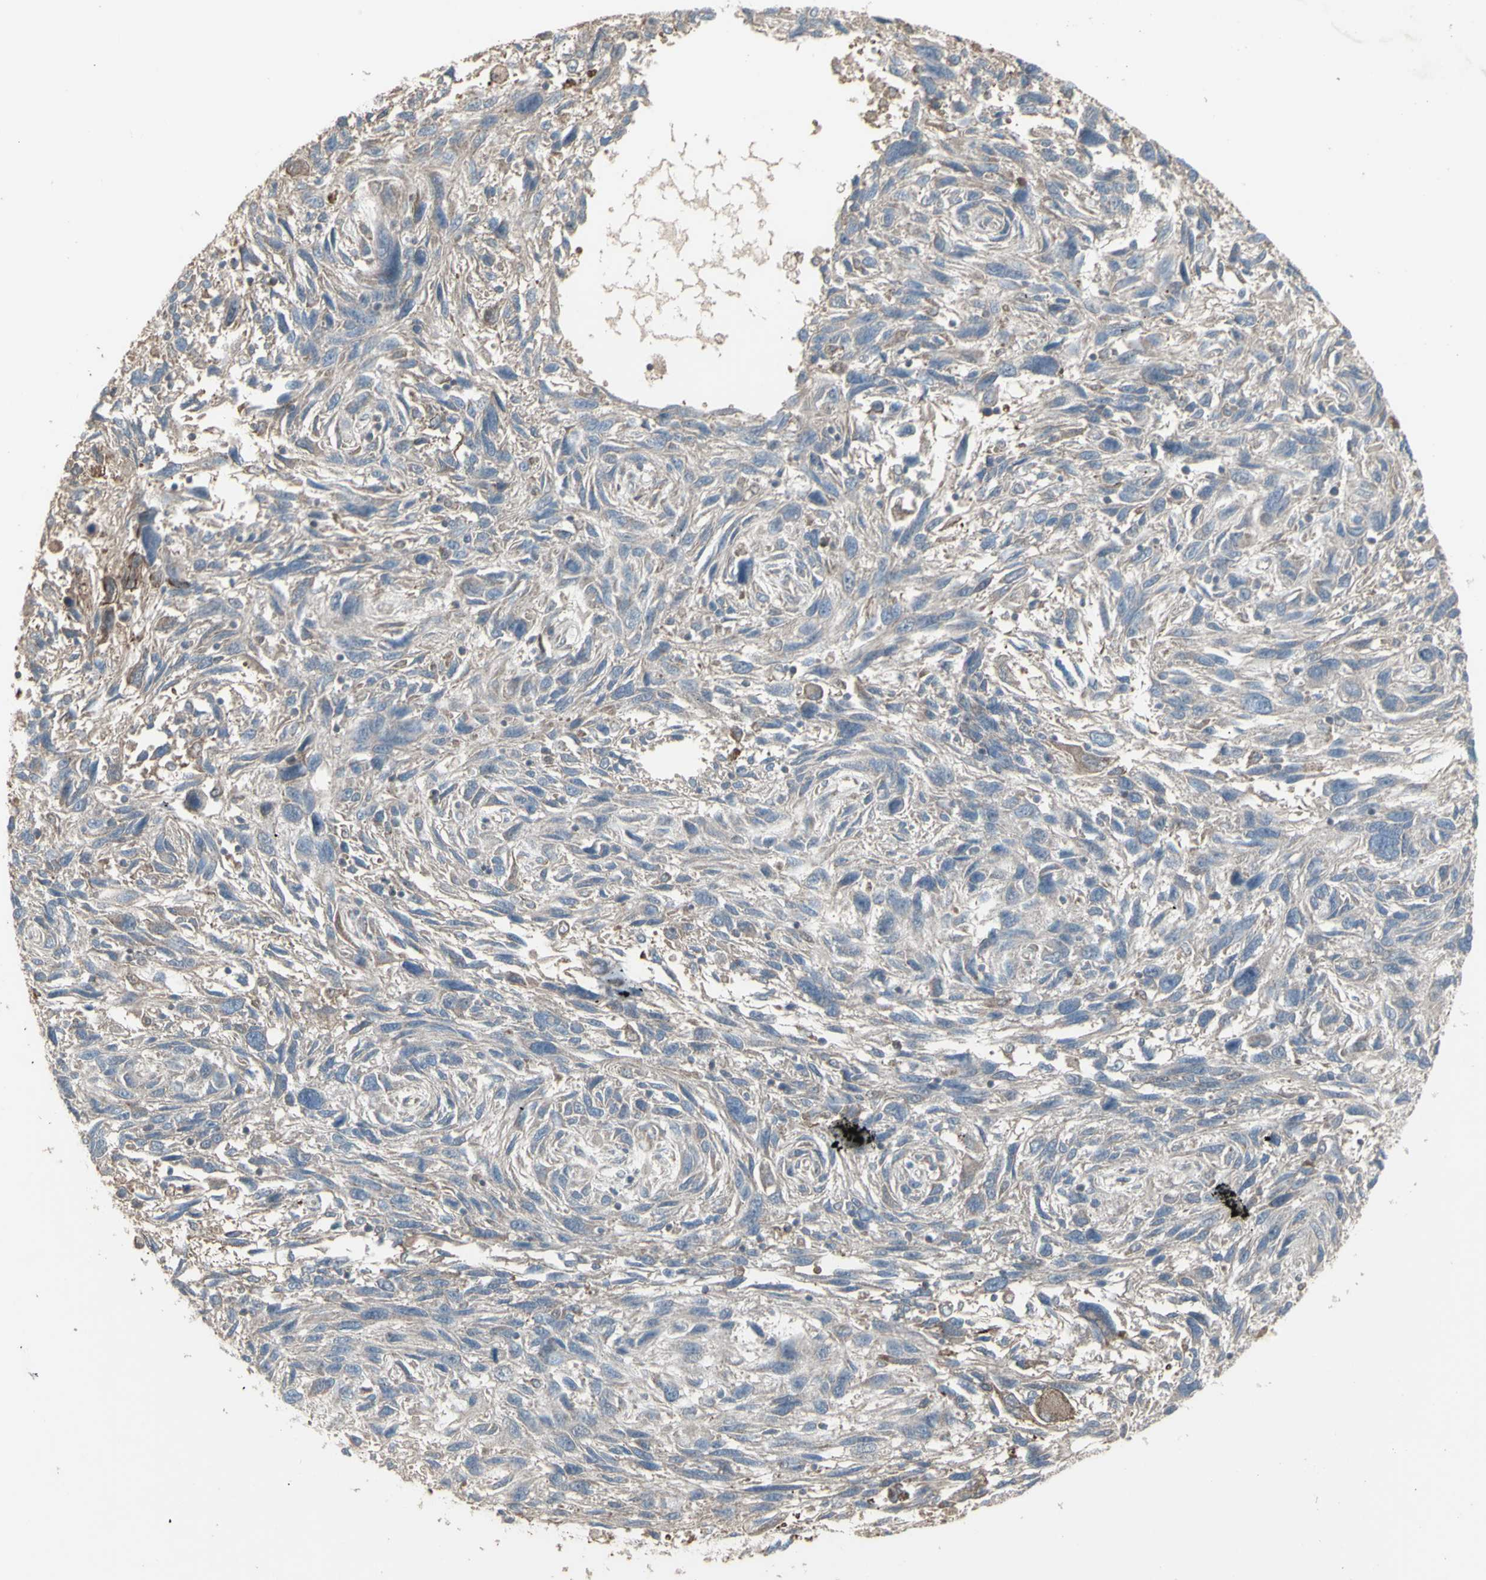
{"staining": {"intensity": "moderate", "quantity": ">75%", "location": "cytoplasmic/membranous"}, "tissue": "melanoma", "cell_type": "Tumor cells", "image_type": "cancer", "snomed": [{"axis": "morphology", "description": "Malignant melanoma, NOS"}, {"axis": "topography", "description": "Skin"}], "caption": "High-magnification brightfield microscopy of melanoma stained with DAB (brown) and counterstained with hematoxylin (blue). tumor cells exhibit moderate cytoplasmic/membranous positivity is appreciated in approximately>75% of cells. (DAB (3,3'-diaminobenzidine) IHC, brown staining for protein, blue staining for nuclei).", "gene": "RNASEL", "patient": {"sex": "male", "age": 53}}